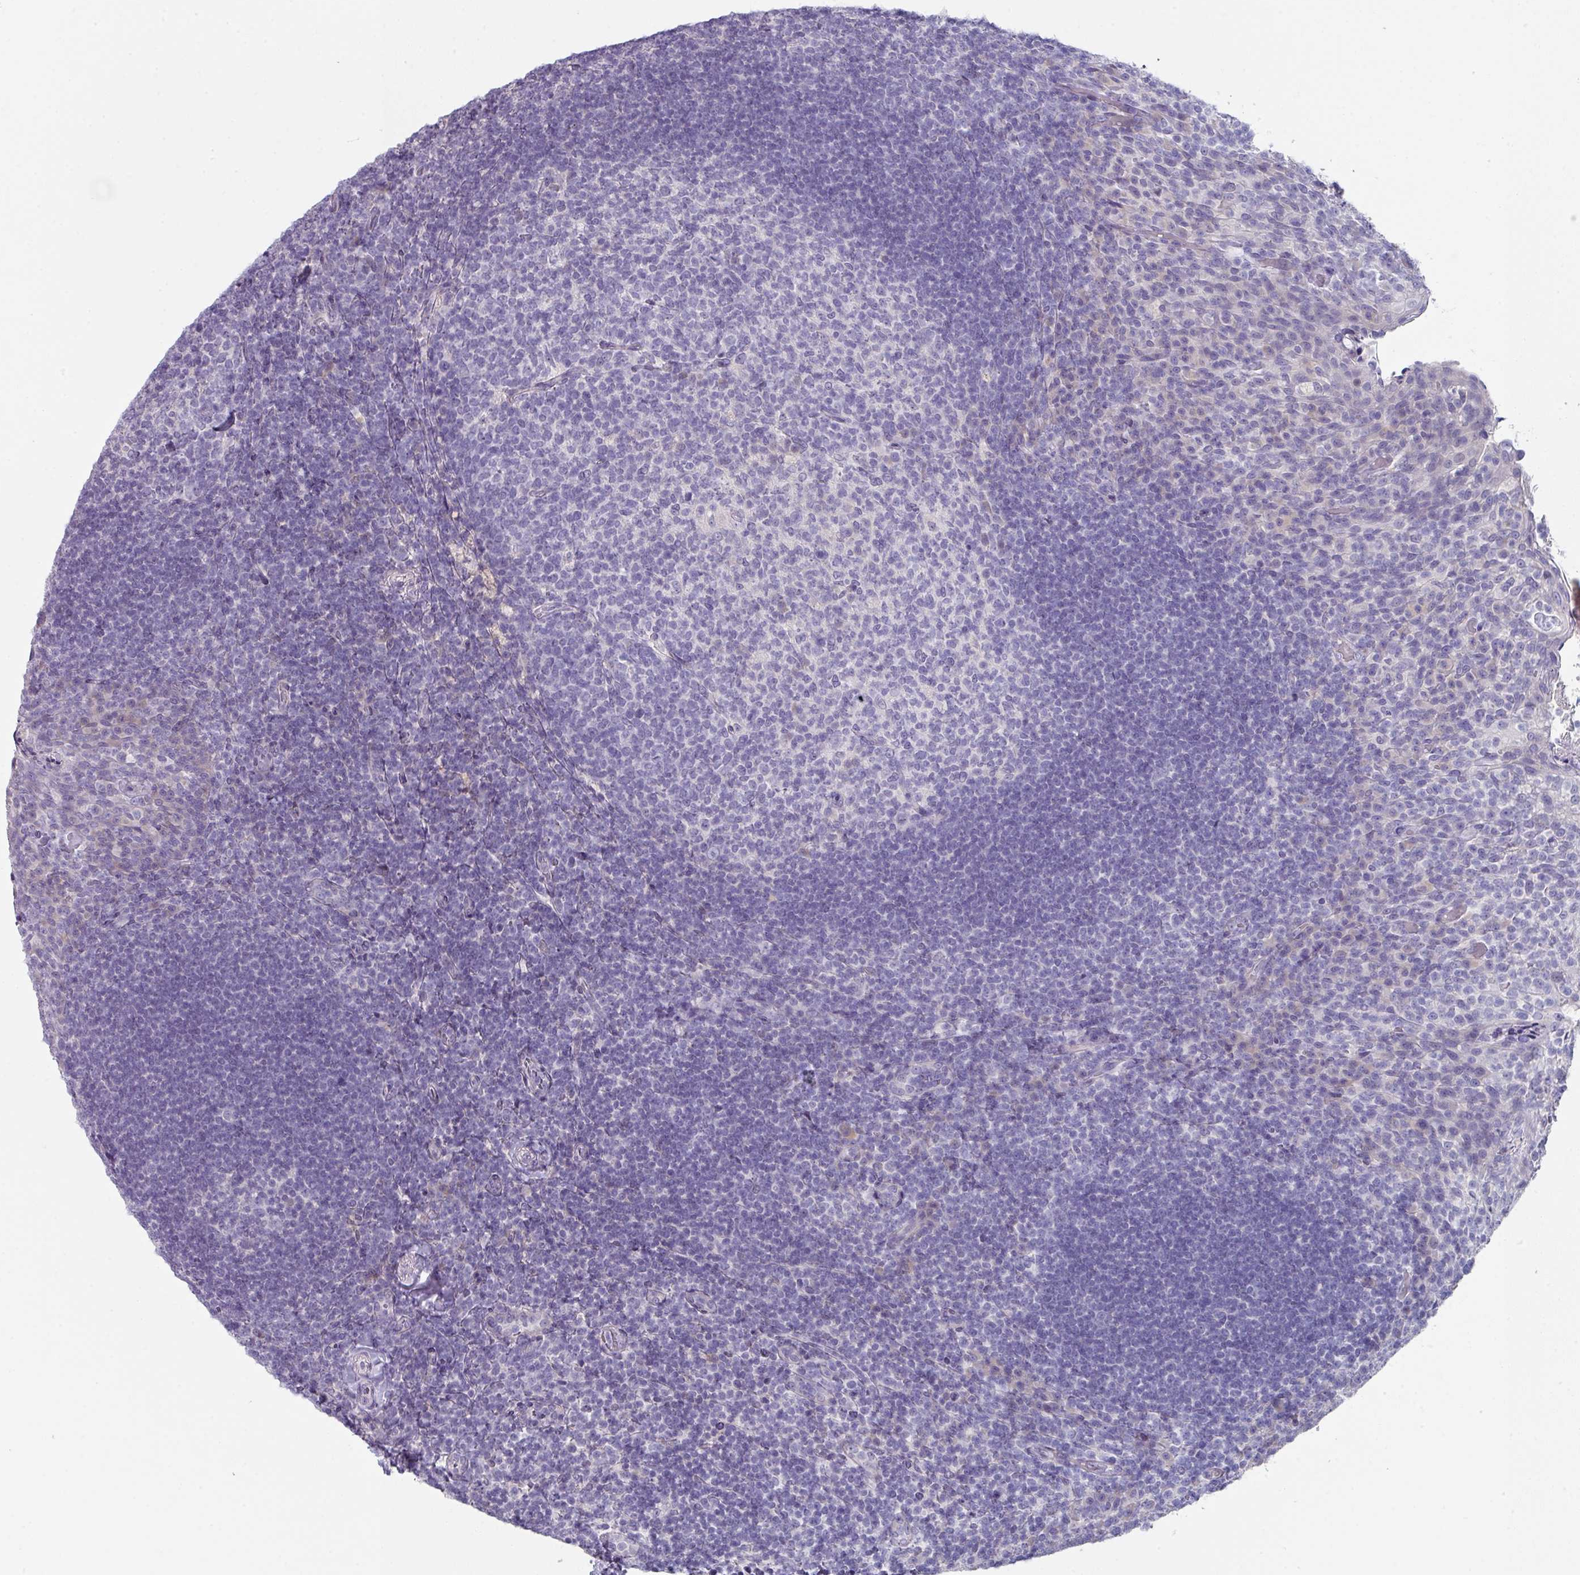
{"staining": {"intensity": "negative", "quantity": "none", "location": "none"}, "tissue": "tonsil", "cell_type": "Germinal center cells", "image_type": "normal", "snomed": [{"axis": "morphology", "description": "Normal tissue, NOS"}, {"axis": "topography", "description": "Tonsil"}], "caption": "A histopathology image of human tonsil is negative for staining in germinal center cells. (DAB (3,3'-diaminobenzidine) IHC, high magnification).", "gene": "DEFB115", "patient": {"sex": "female", "age": 10}}